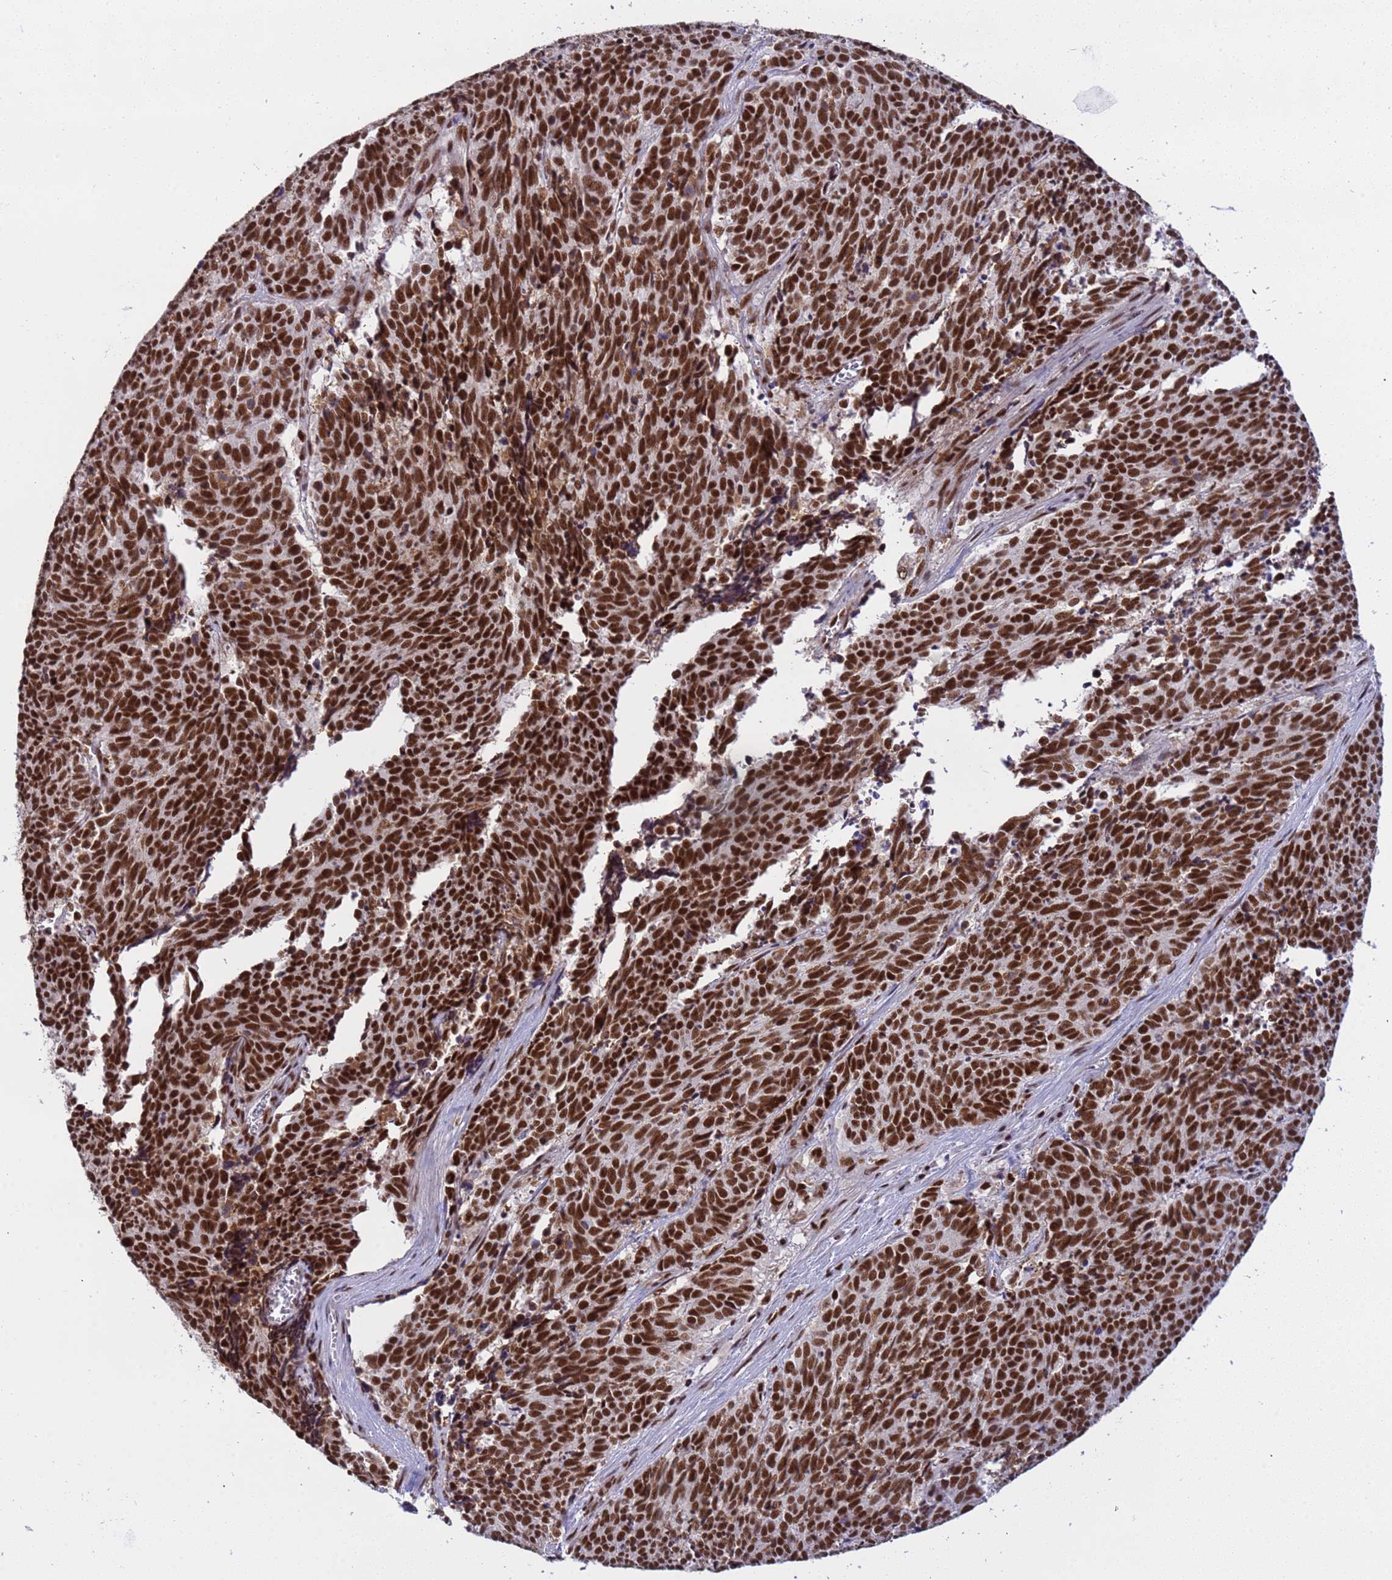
{"staining": {"intensity": "strong", "quantity": ">75%", "location": "nuclear"}, "tissue": "cervical cancer", "cell_type": "Tumor cells", "image_type": "cancer", "snomed": [{"axis": "morphology", "description": "Squamous cell carcinoma, NOS"}, {"axis": "topography", "description": "Cervix"}], "caption": "Immunohistochemistry (IHC) histopathology image of neoplastic tissue: cervical cancer stained using immunohistochemistry (IHC) shows high levels of strong protein expression localized specifically in the nuclear of tumor cells, appearing as a nuclear brown color.", "gene": "SRRT", "patient": {"sex": "female", "age": 29}}